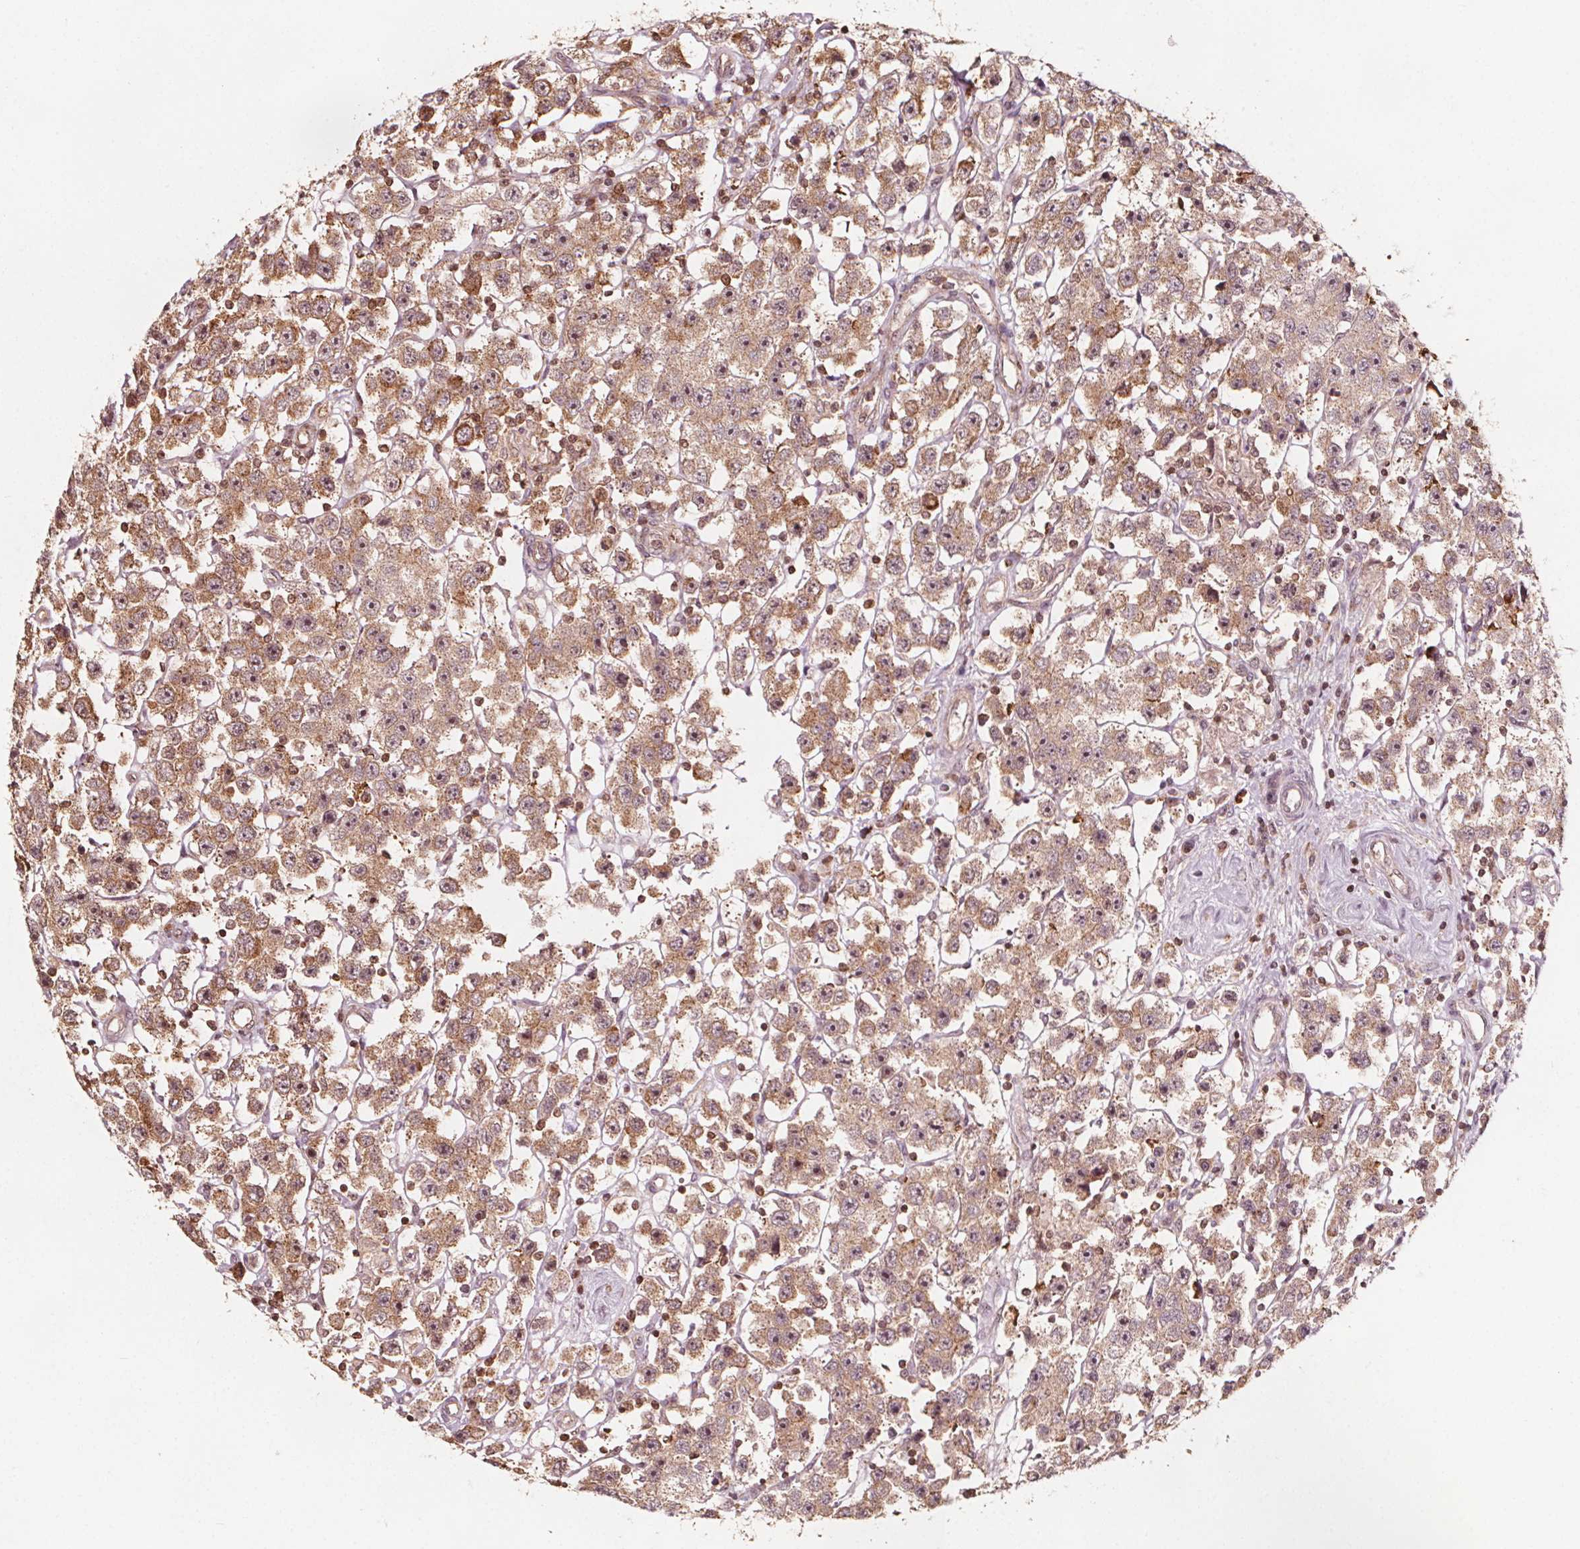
{"staining": {"intensity": "moderate", "quantity": ">75%", "location": "cytoplasmic/membranous"}, "tissue": "testis cancer", "cell_type": "Tumor cells", "image_type": "cancer", "snomed": [{"axis": "morphology", "description": "Seminoma, NOS"}, {"axis": "topography", "description": "Testis"}], "caption": "Immunohistochemistry staining of testis cancer, which demonstrates medium levels of moderate cytoplasmic/membranous staining in about >75% of tumor cells indicating moderate cytoplasmic/membranous protein expression. The staining was performed using DAB (3,3'-diaminobenzidine) (brown) for protein detection and nuclei were counterstained in hematoxylin (blue).", "gene": "AIP", "patient": {"sex": "male", "age": 45}}